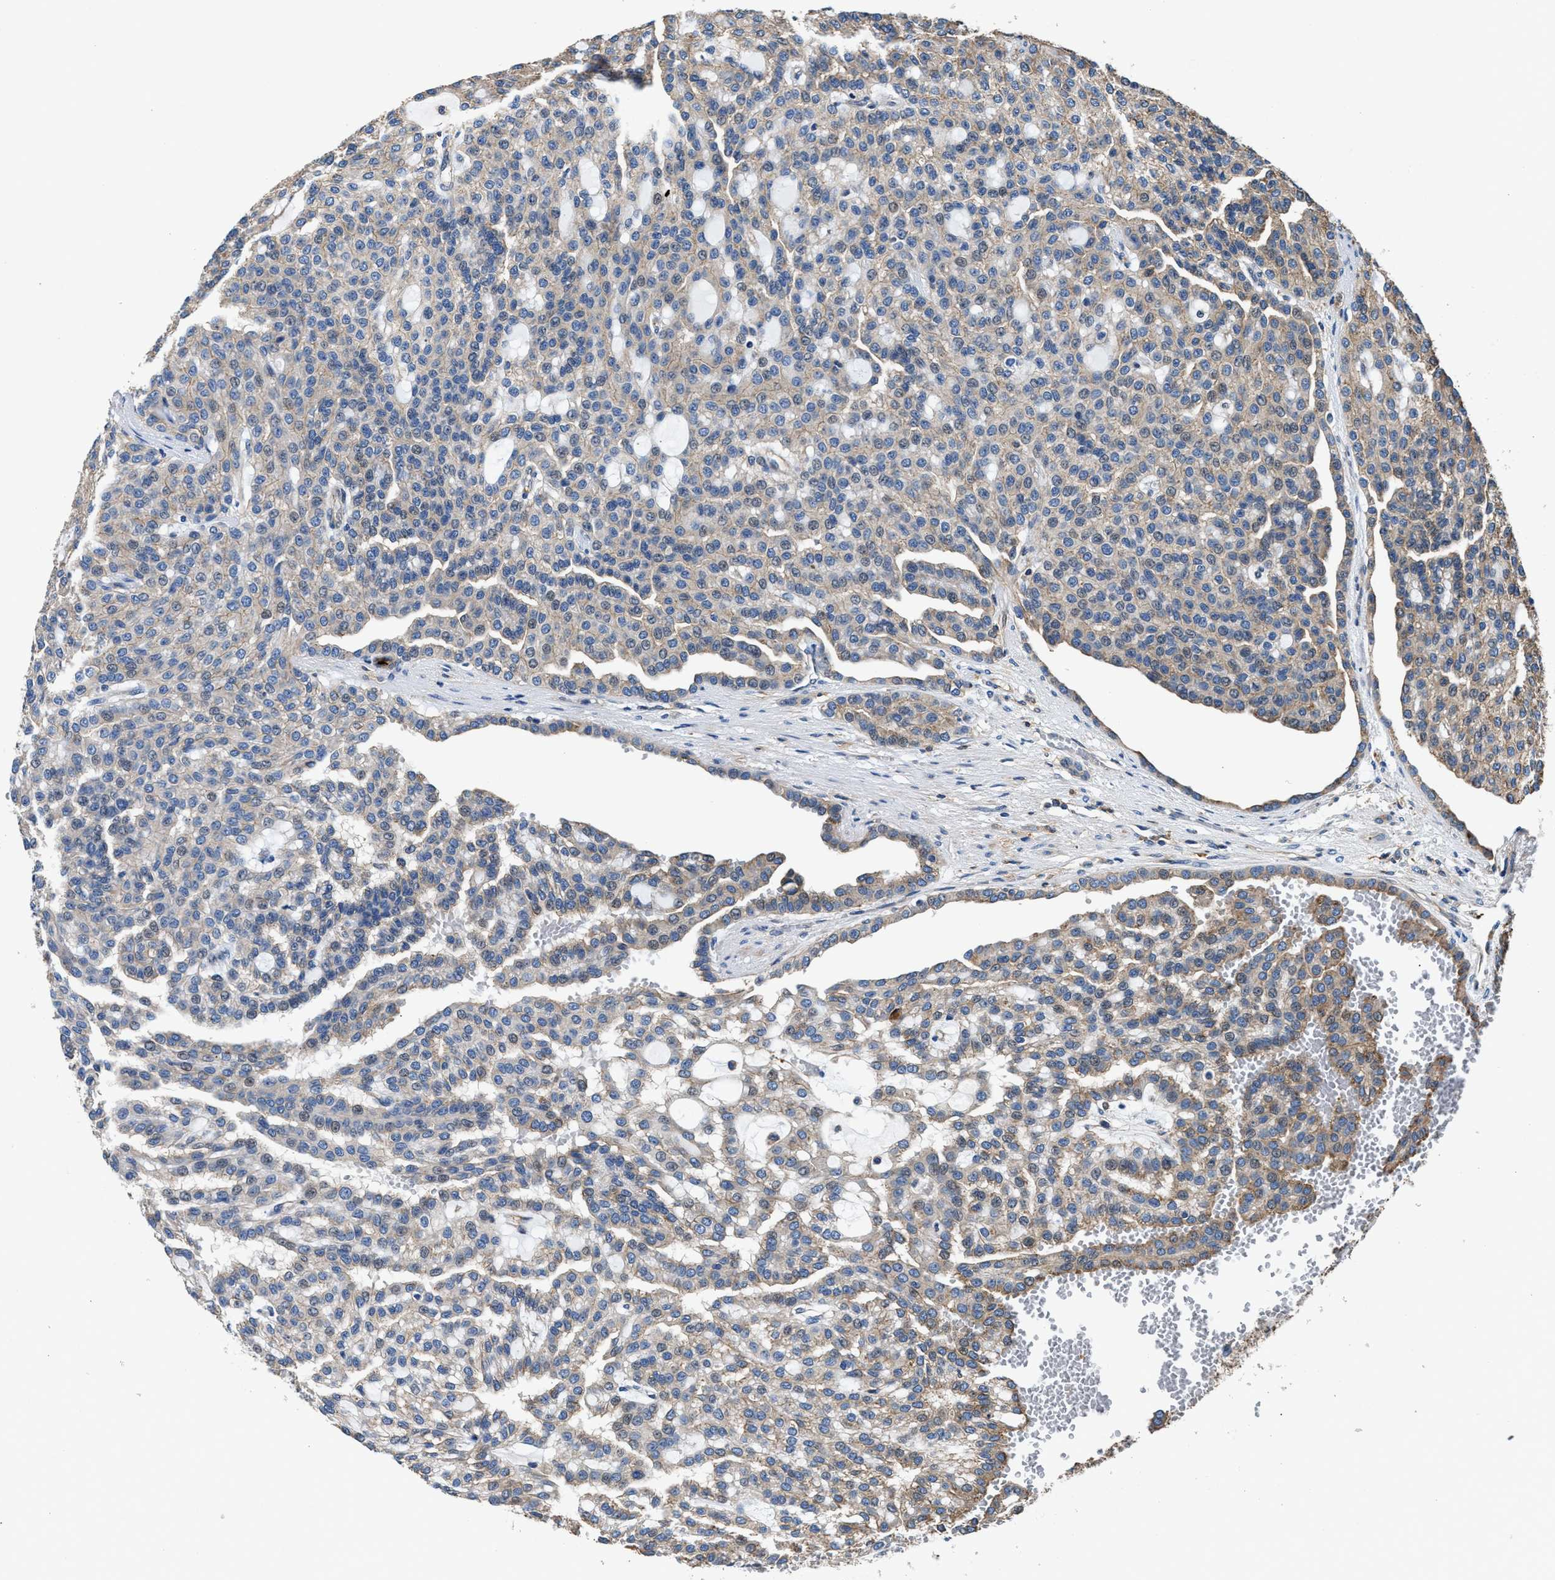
{"staining": {"intensity": "weak", "quantity": "<25%", "location": "cytoplasmic/membranous"}, "tissue": "renal cancer", "cell_type": "Tumor cells", "image_type": "cancer", "snomed": [{"axis": "morphology", "description": "Adenocarcinoma, NOS"}, {"axis": "topography", "description": "Kidney"}], "caption": "Renal cancer (adenocarcinoma) was stained to show a protein in brown. There is no significant positivity in tumor cells.", "gene": "PPP1R9B", "patient": {"sex": "male", "age": 63}}